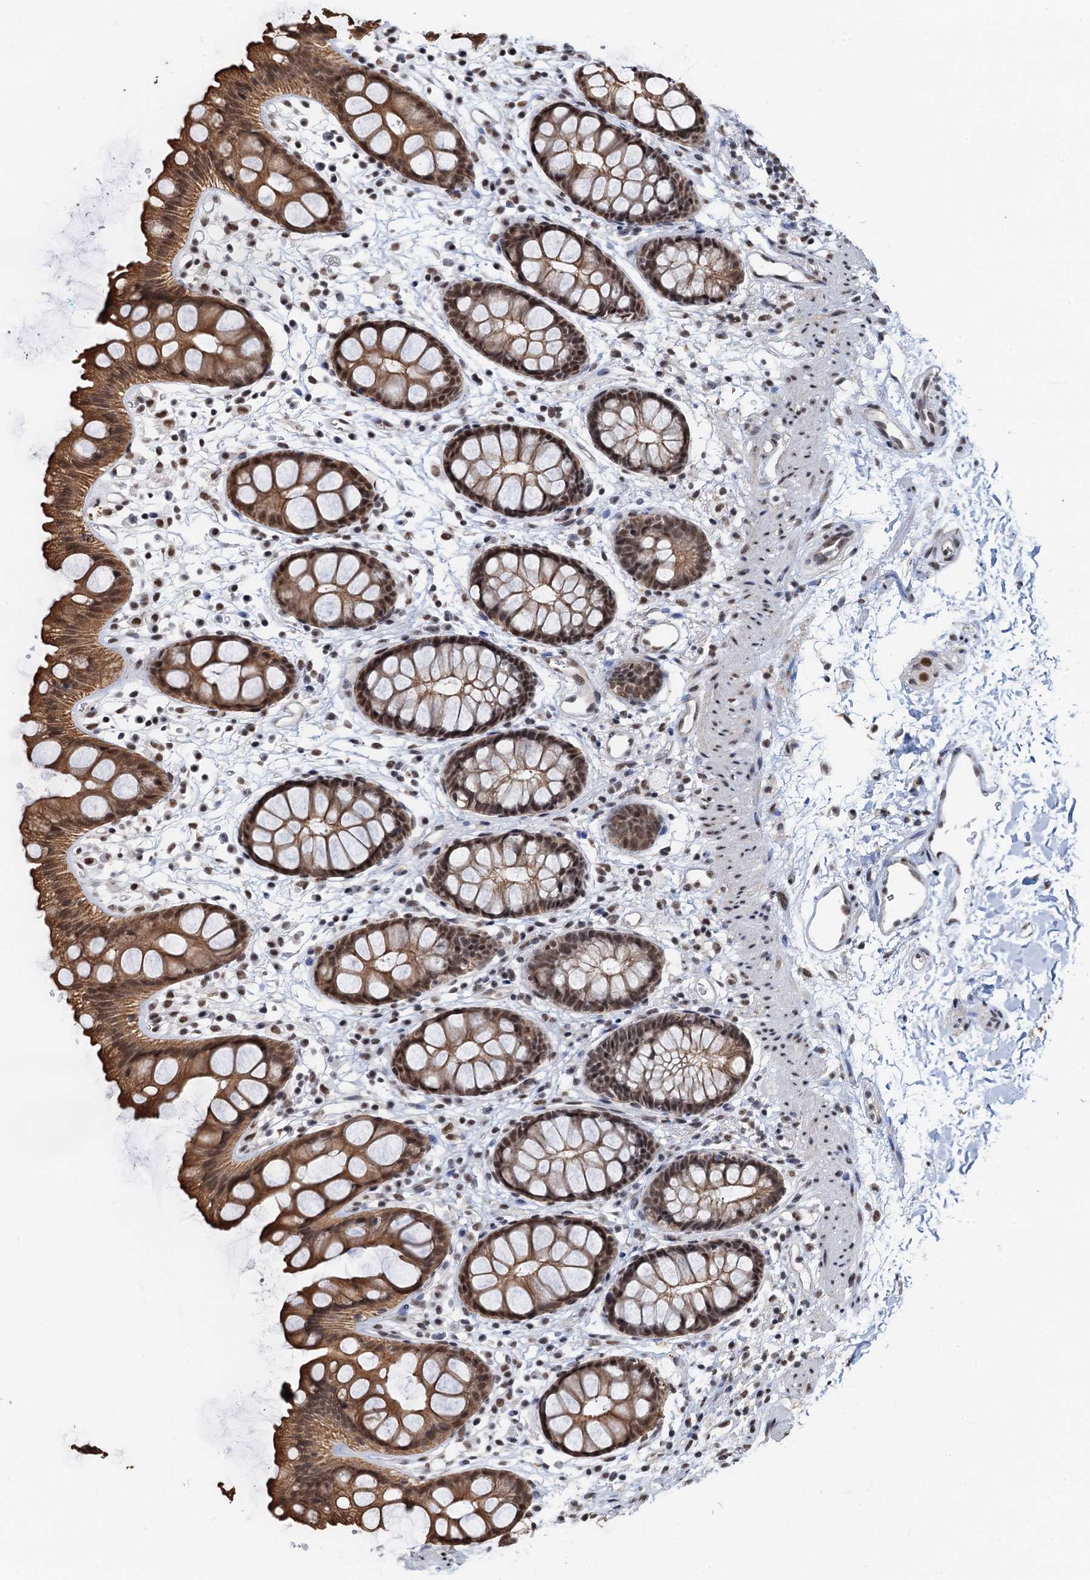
{"staining": {"intensity": "moderate", "quantity": ">75%", "location": "cytoplasmic/membranous,nuclear"}, "tissue": "rectum", "cell_type": "Glandular cells", "image_type": "normal", "snomed": [{"axis": "morphology", "description": "Normal tissue, NOS"}, {"axis": "topography", "description": "Rectum"}], "caption": "Human rectum stained with a brown dye displays moderate cytoplasmic/membranous,nuclear positive staining in about >75% of glandular cells.", "gene": "ZNF609", "patient": {"sex": "female", "age": 65}}